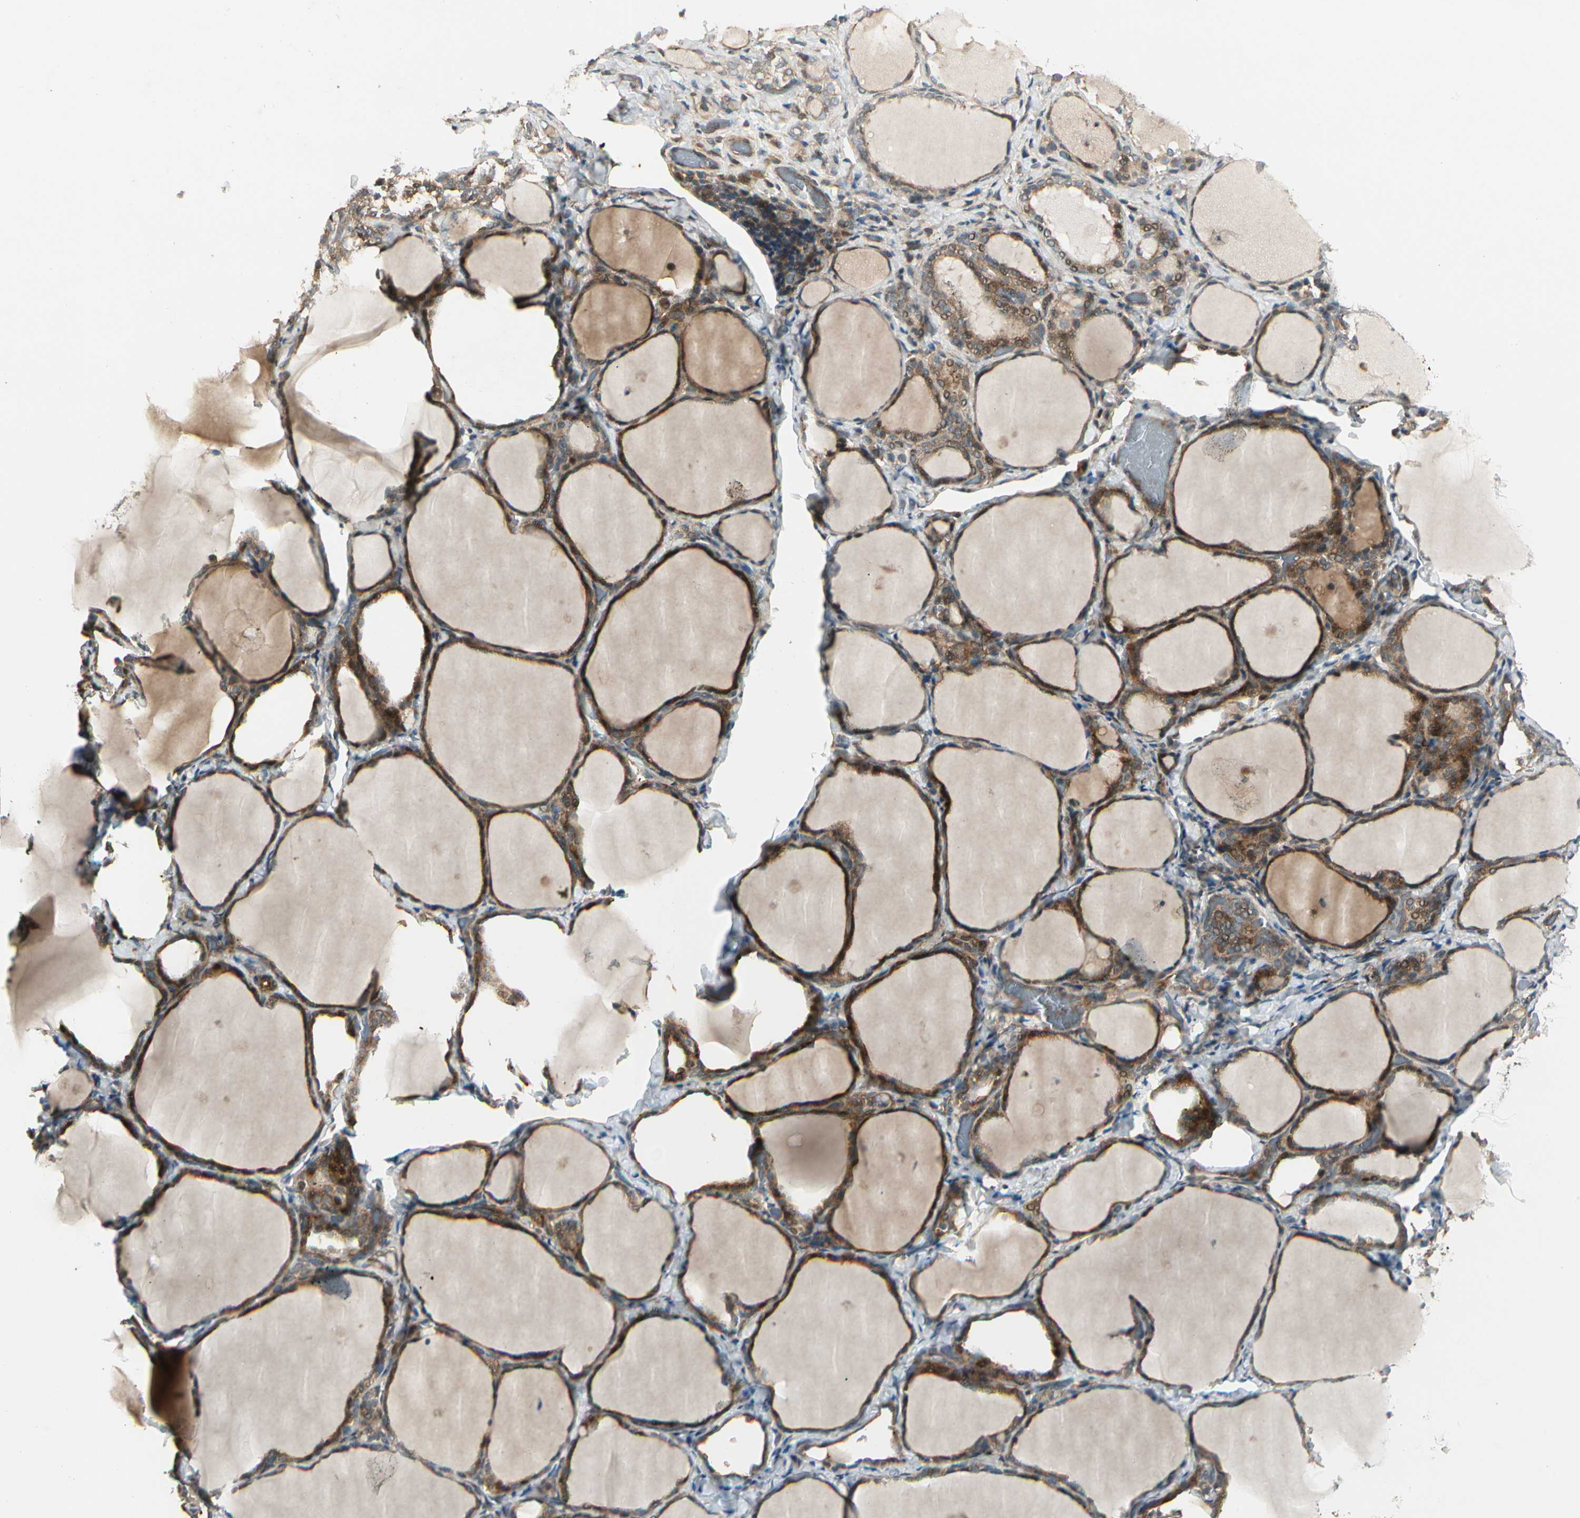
{"staining": {"intensity": "strong", "quantity": ">75%", "location": "cytoplasmic/membranous"}, "tissue": "thyroid gland", "cell_type": "Glandular cells", "image_type": "normal", "snomed": [{"axis": "morphology", "description": "Normal tissue, NOS"}, {"axis": "morphology", "description": "Papillary adenocarcinoma, NOS"}, {"axis": "topography", "description": "Thyroid gland"}], "caption": "Immunohistochemical staining of benign thyroid gland exhibits >75% levels of strong cytoplasmic/membranous protein staining in approximately >75% of glandular cells.", "gene": "ACVR1", "patient": {"sex": "female", "age": 30}}